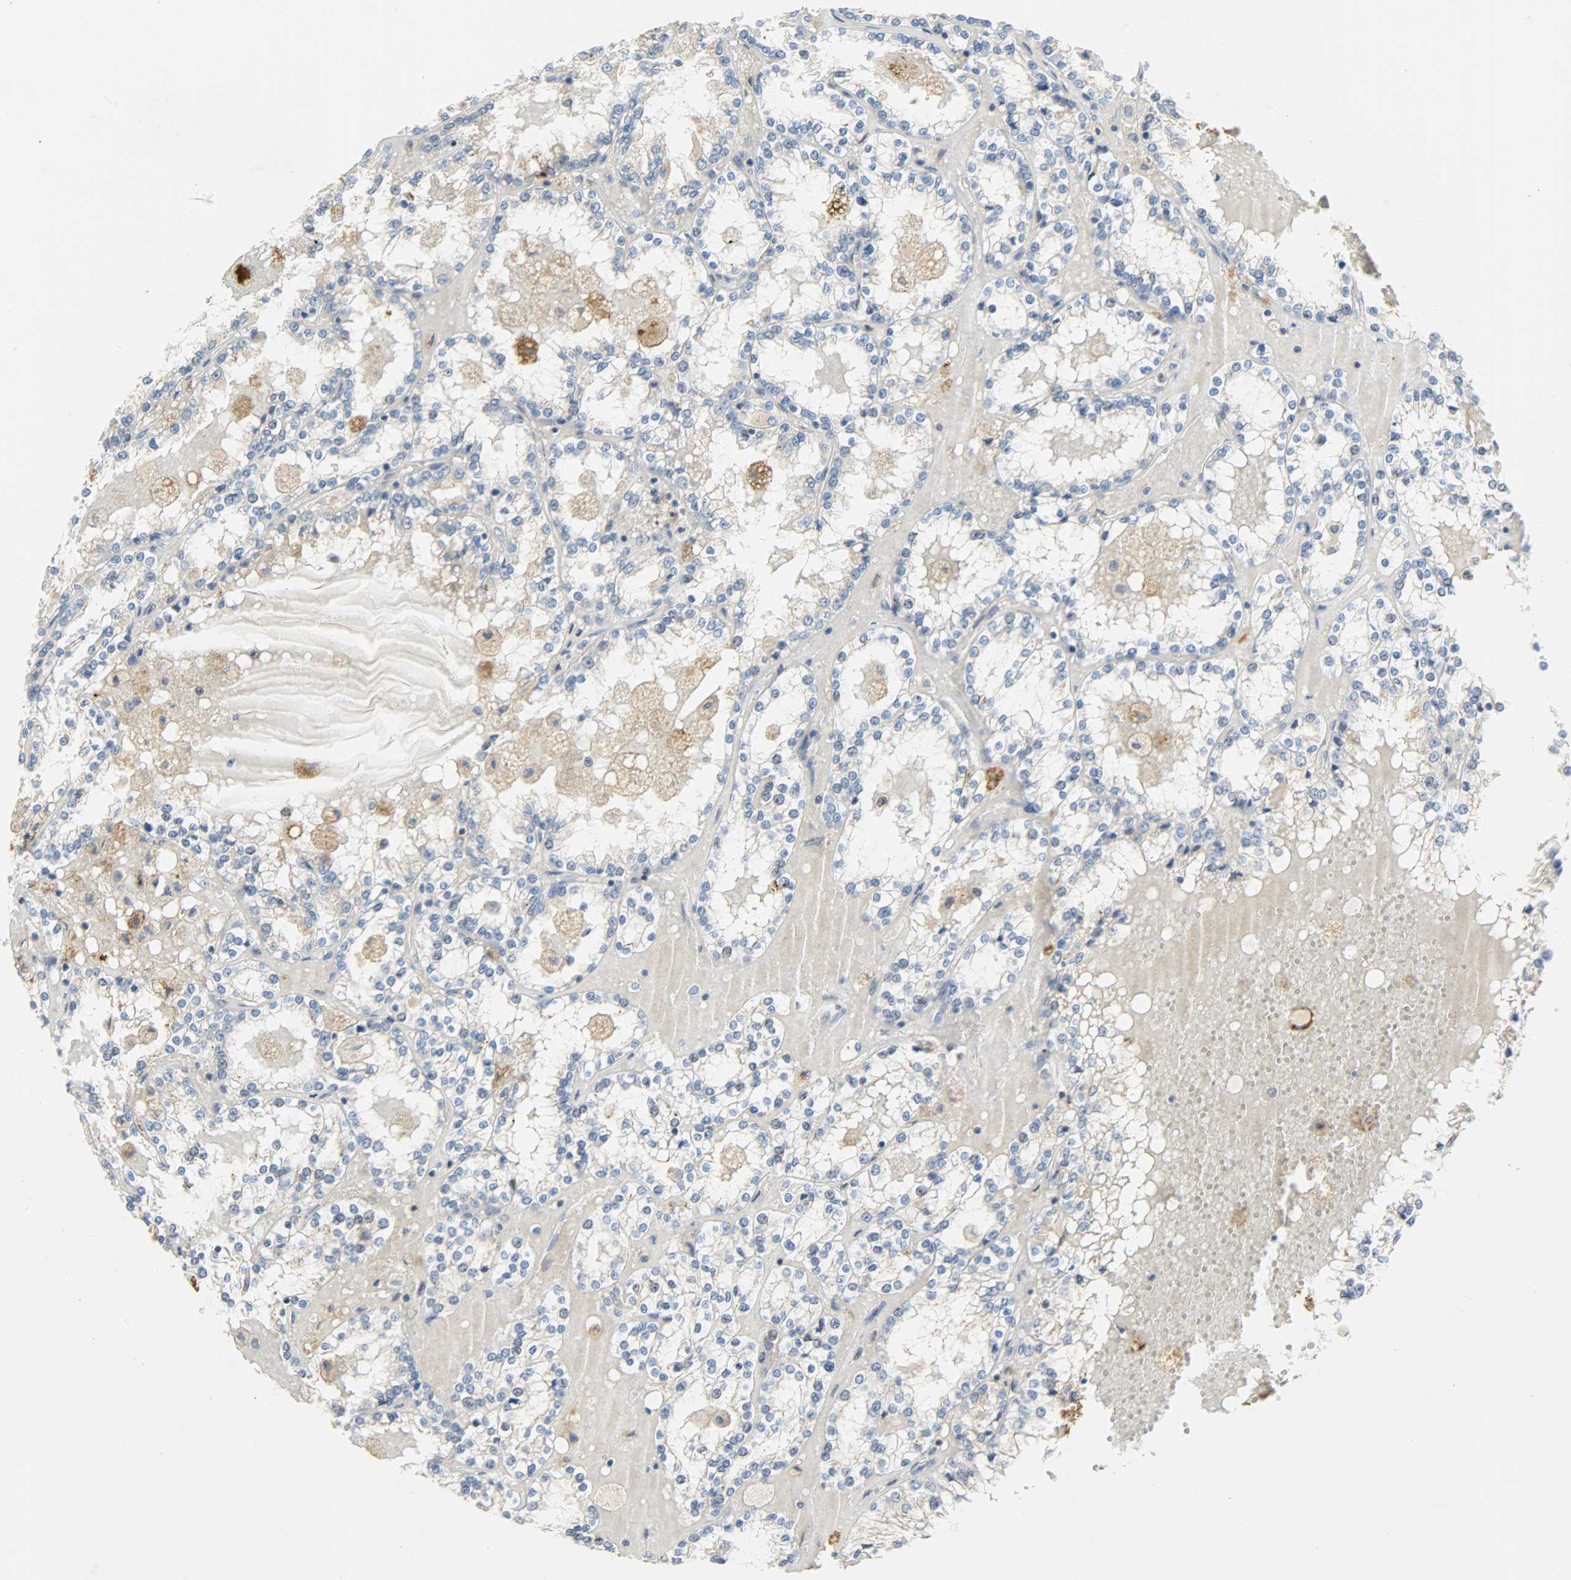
{"staining": {"intensity": "negative", "quantity": "none", "location": "none"}, "tissue": "renal cancer", "cell_type": "Tumor cells", "image_type": "cancer", "snomed": [{"axis": "morphology", "description": "Adenocarcinoma, NOS"}, {"axis": "topography", "description": "Kidney"}], "caption": "The photomicrograph demonstrates no staining of tumor cells in renal cancer (adenocarcinoma).", "gene": "GIT2", "patient": {"sex": "female", "age": 56}}